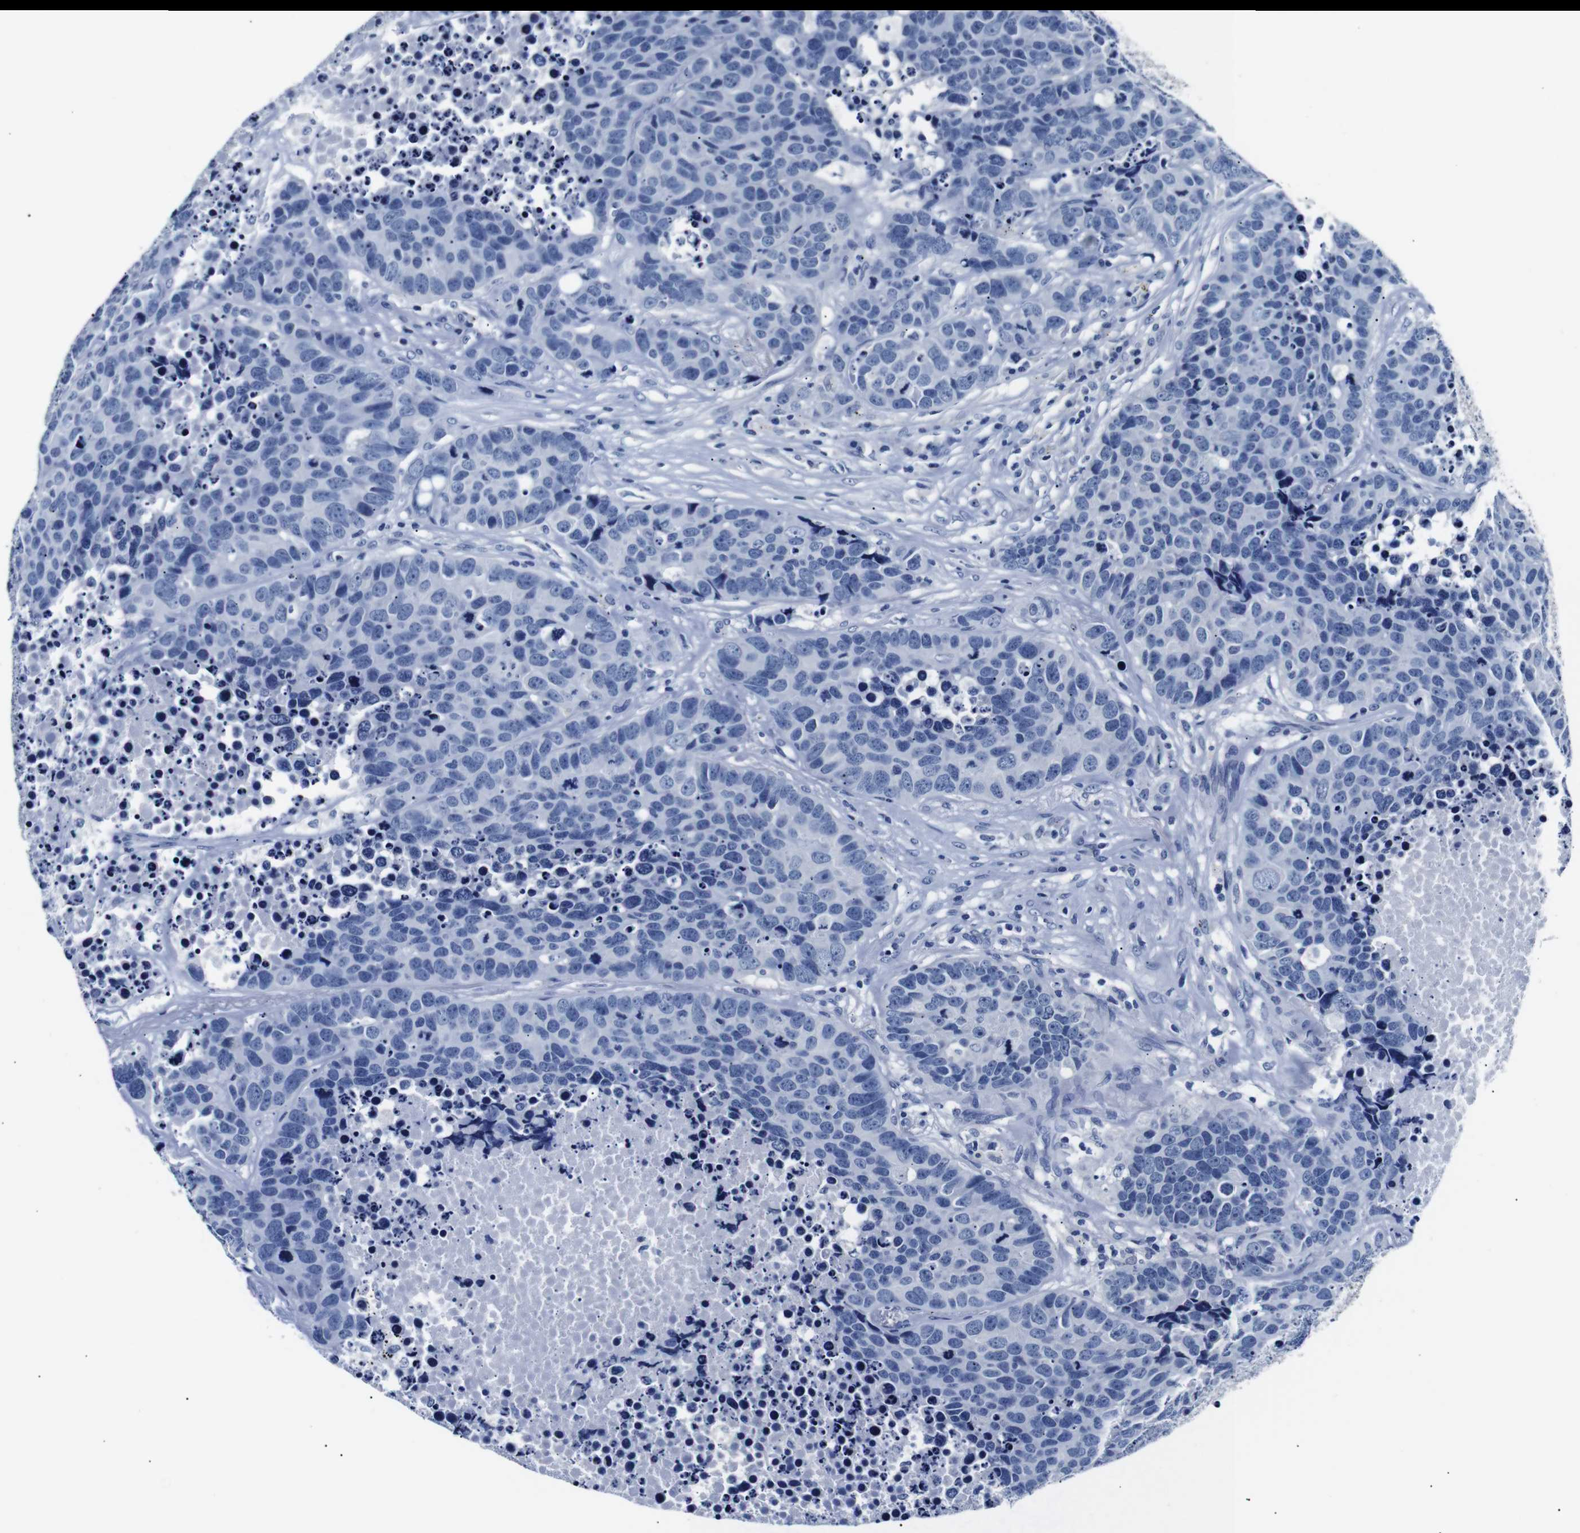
{"staining": {"intensity": "negative", "quantity": "none", "location": "none"}, "tissue": "carcinoid", "cell_type": "Tumor cells", "image_type": "cancer", "snomed": [{"axis": "morphology", "description": "Carcinoid, malignant, NOS"}, {"axis": "topography", "description": "Lung"}], "caption": "The image shows no staining of tumor cells in carcinoid.", "gene": "GAP43", "patient": {"sex": "male", "age": 60}}